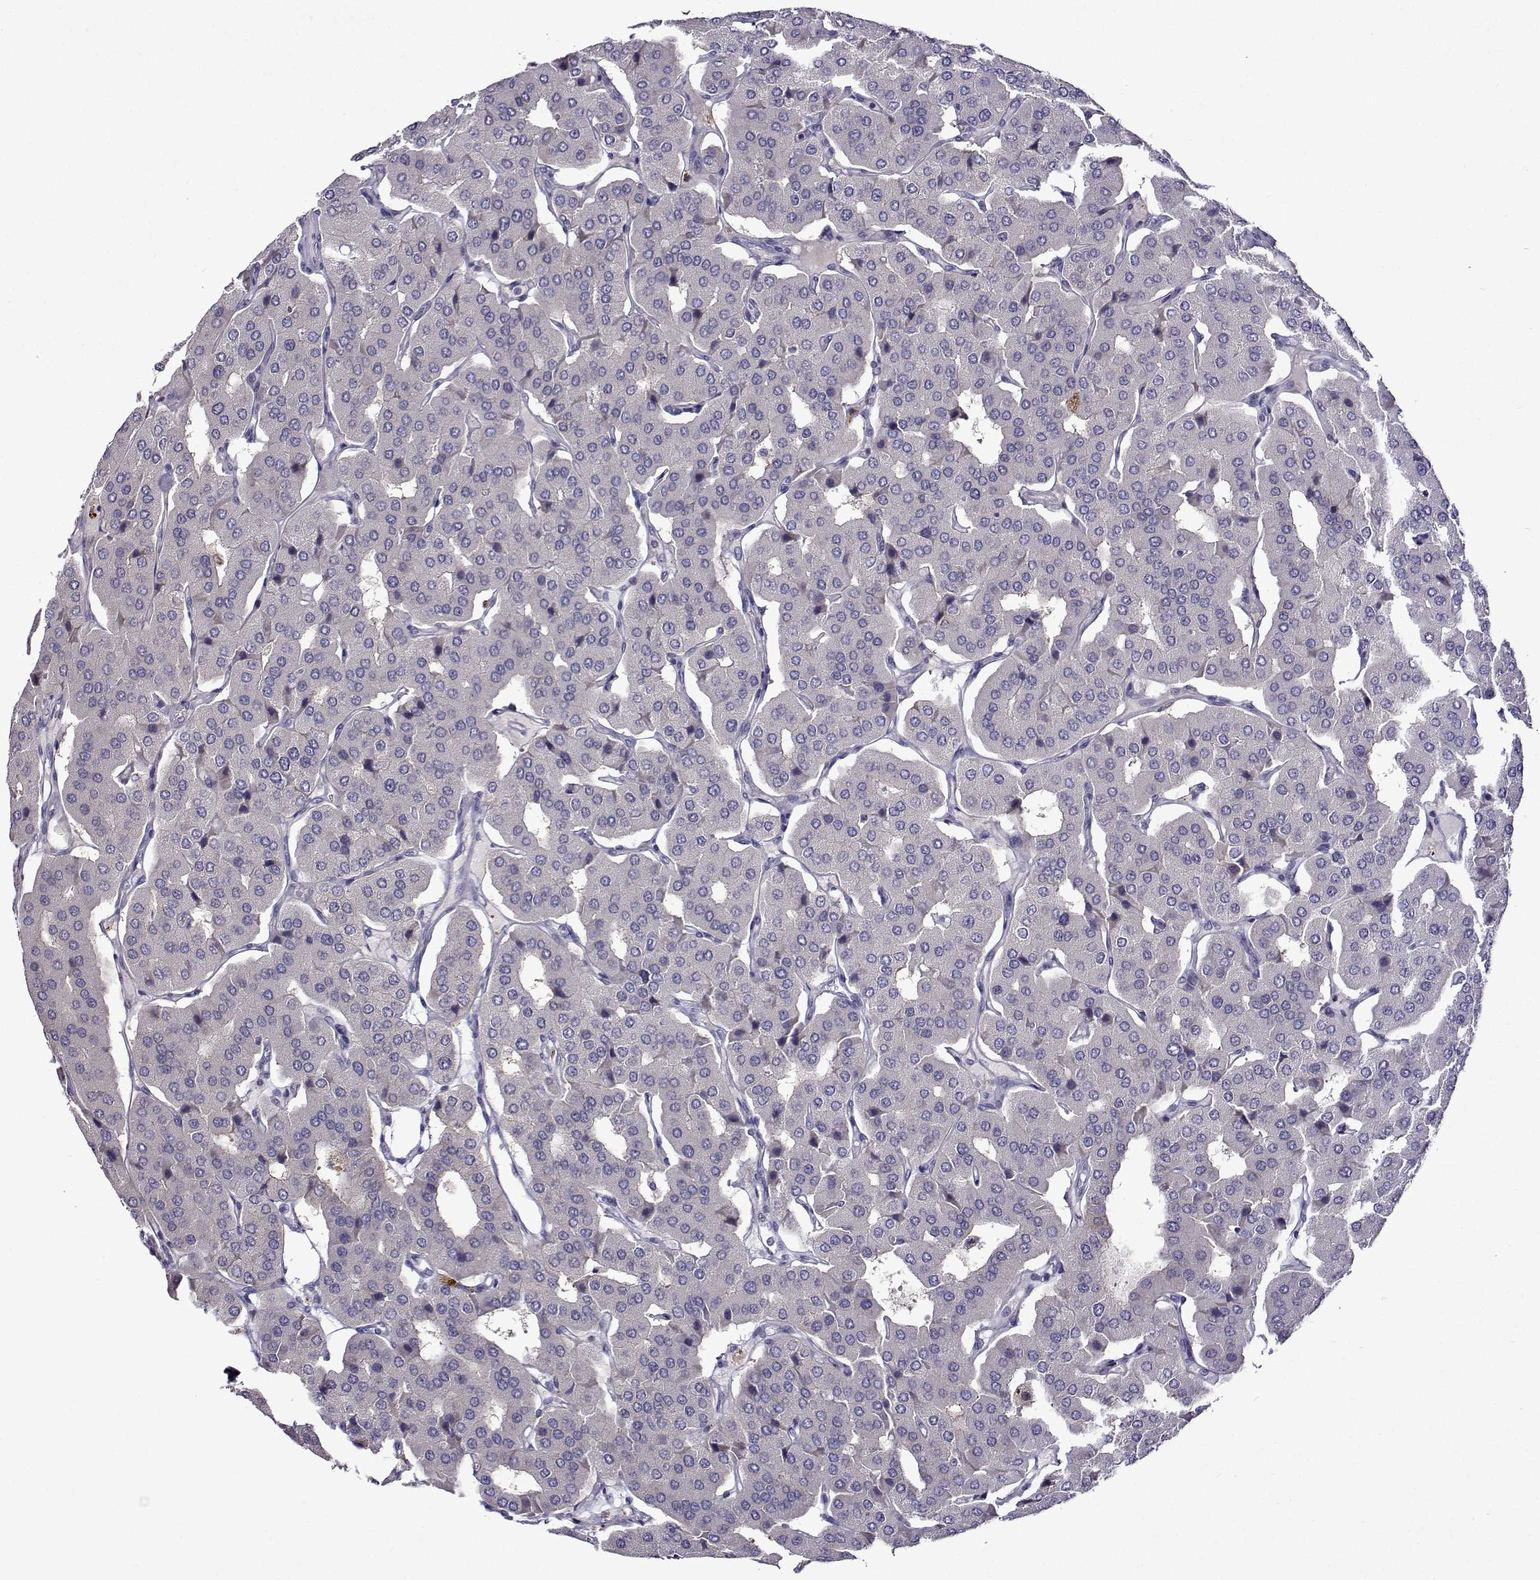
{"staining": {"intensity": "negative", "quantity": "none", "location": "none"}, "tissue": "parathyroid gland", "cell_type": "Glandular cells", "image_type": "normal", "snomed": [{"axis": "morphology", "description": "Normal tissue, NOS"}, {"axis": "morphology", "description": "Adenoma, NOS"}, {"axis": "topography", "description": "Parathyroid gland"}], "caption": "Human parathyroid gland stained for a protein using immunohistochemistry (IHC) reveals no positivity in glandular cells.", "gene": "SULT2A1", "patient": {"sex": "female", "age": 86}}